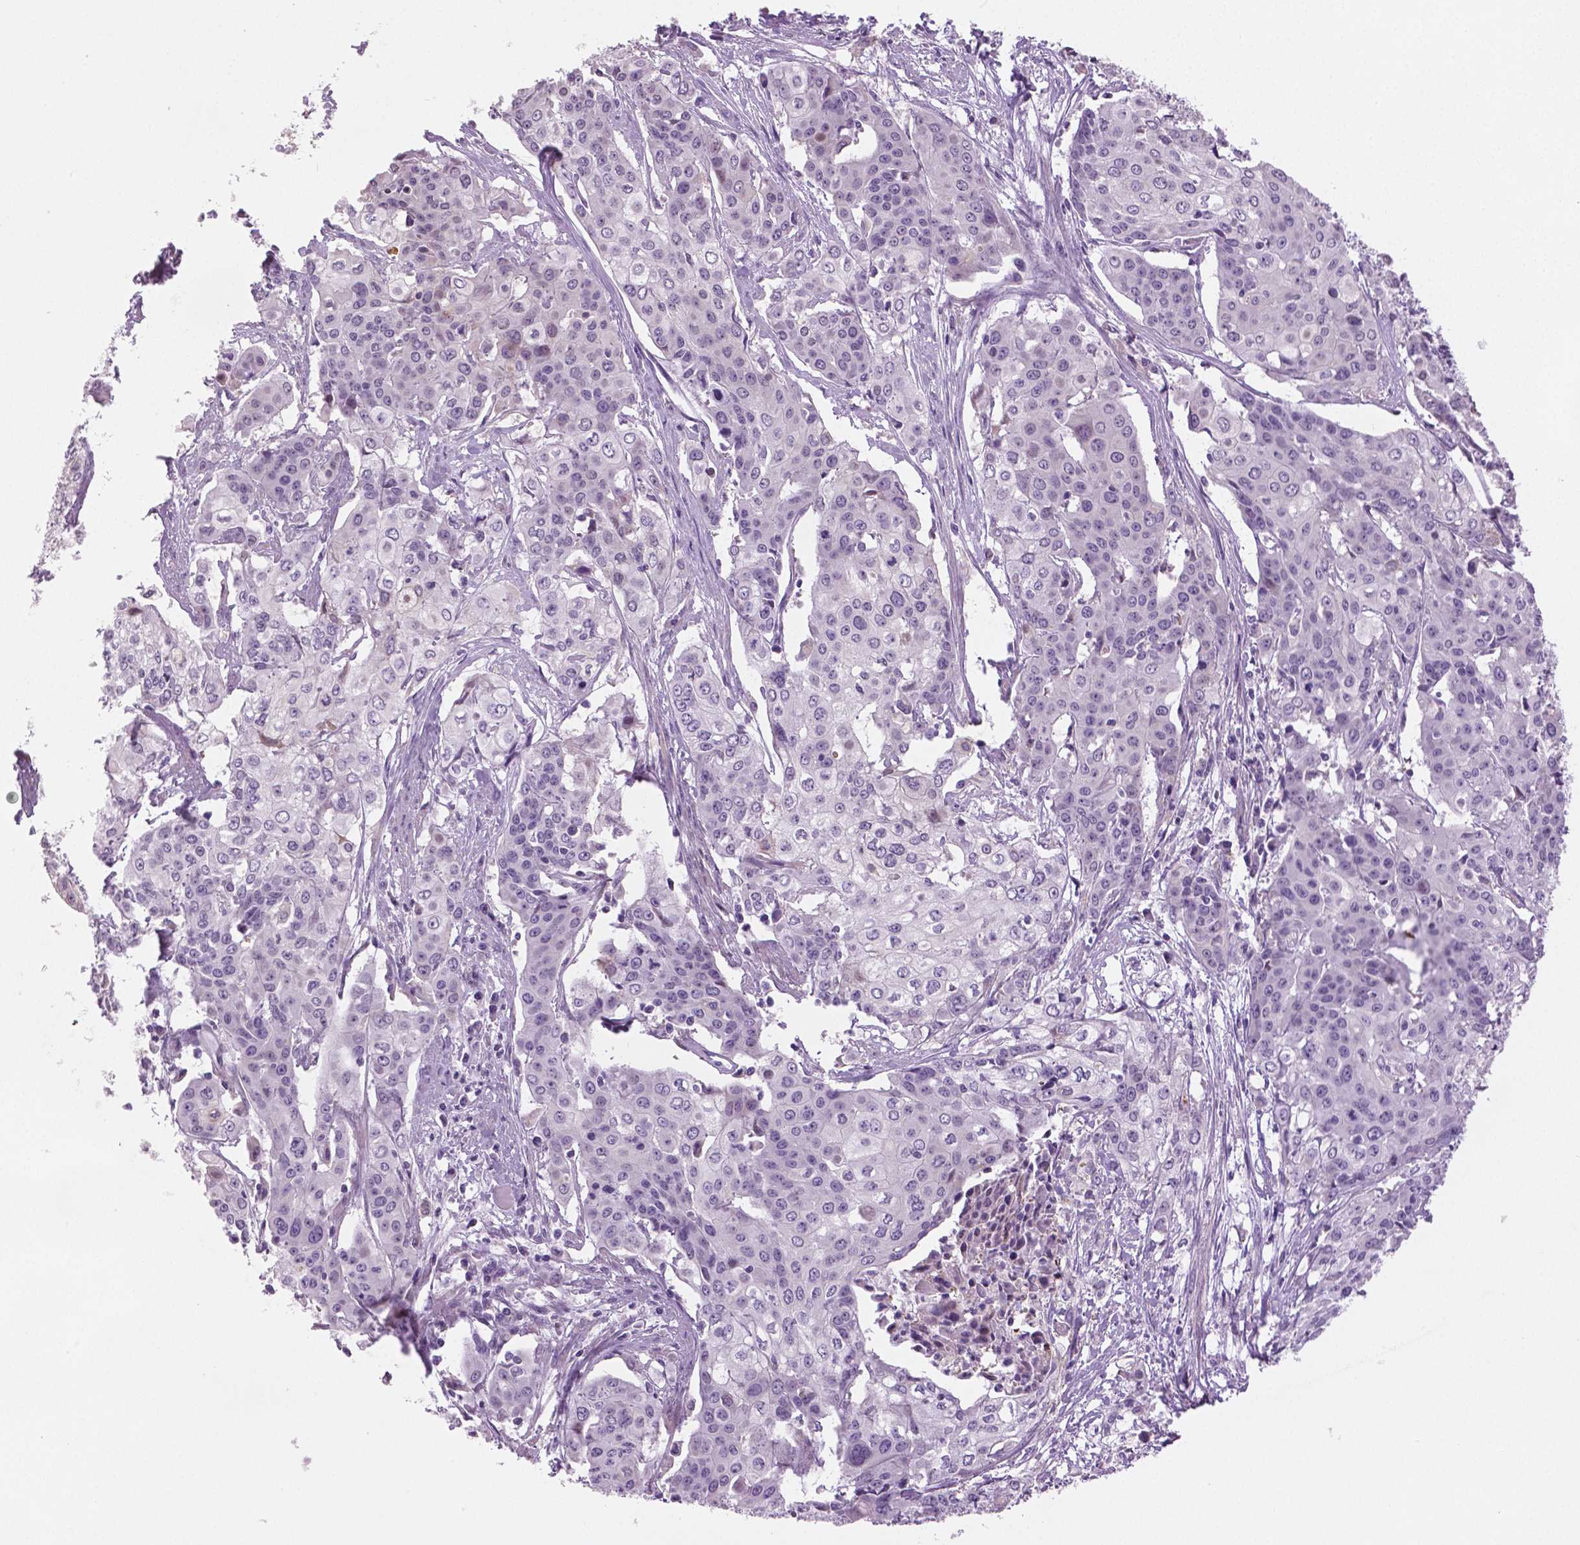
{"staining": {"intensity": "negative", "quantity": "none", "location": "none"}, "tissue": "cervical cancer", "cell_type": "Tumor cells", "image_type": "cancer", "snomed": [{"axis": "morphology", "description": "Squamous cell carcinoma, NOS"}, {"axis": "topography", "description": "Cervix"}], "caption": "DAB immunohistochemical staining of human squamous cell carcinoma (cervical) displays no significant expression in tumor cells.", "gene": "DNAH12", "patient": {"sex": "female", "age": 39}}